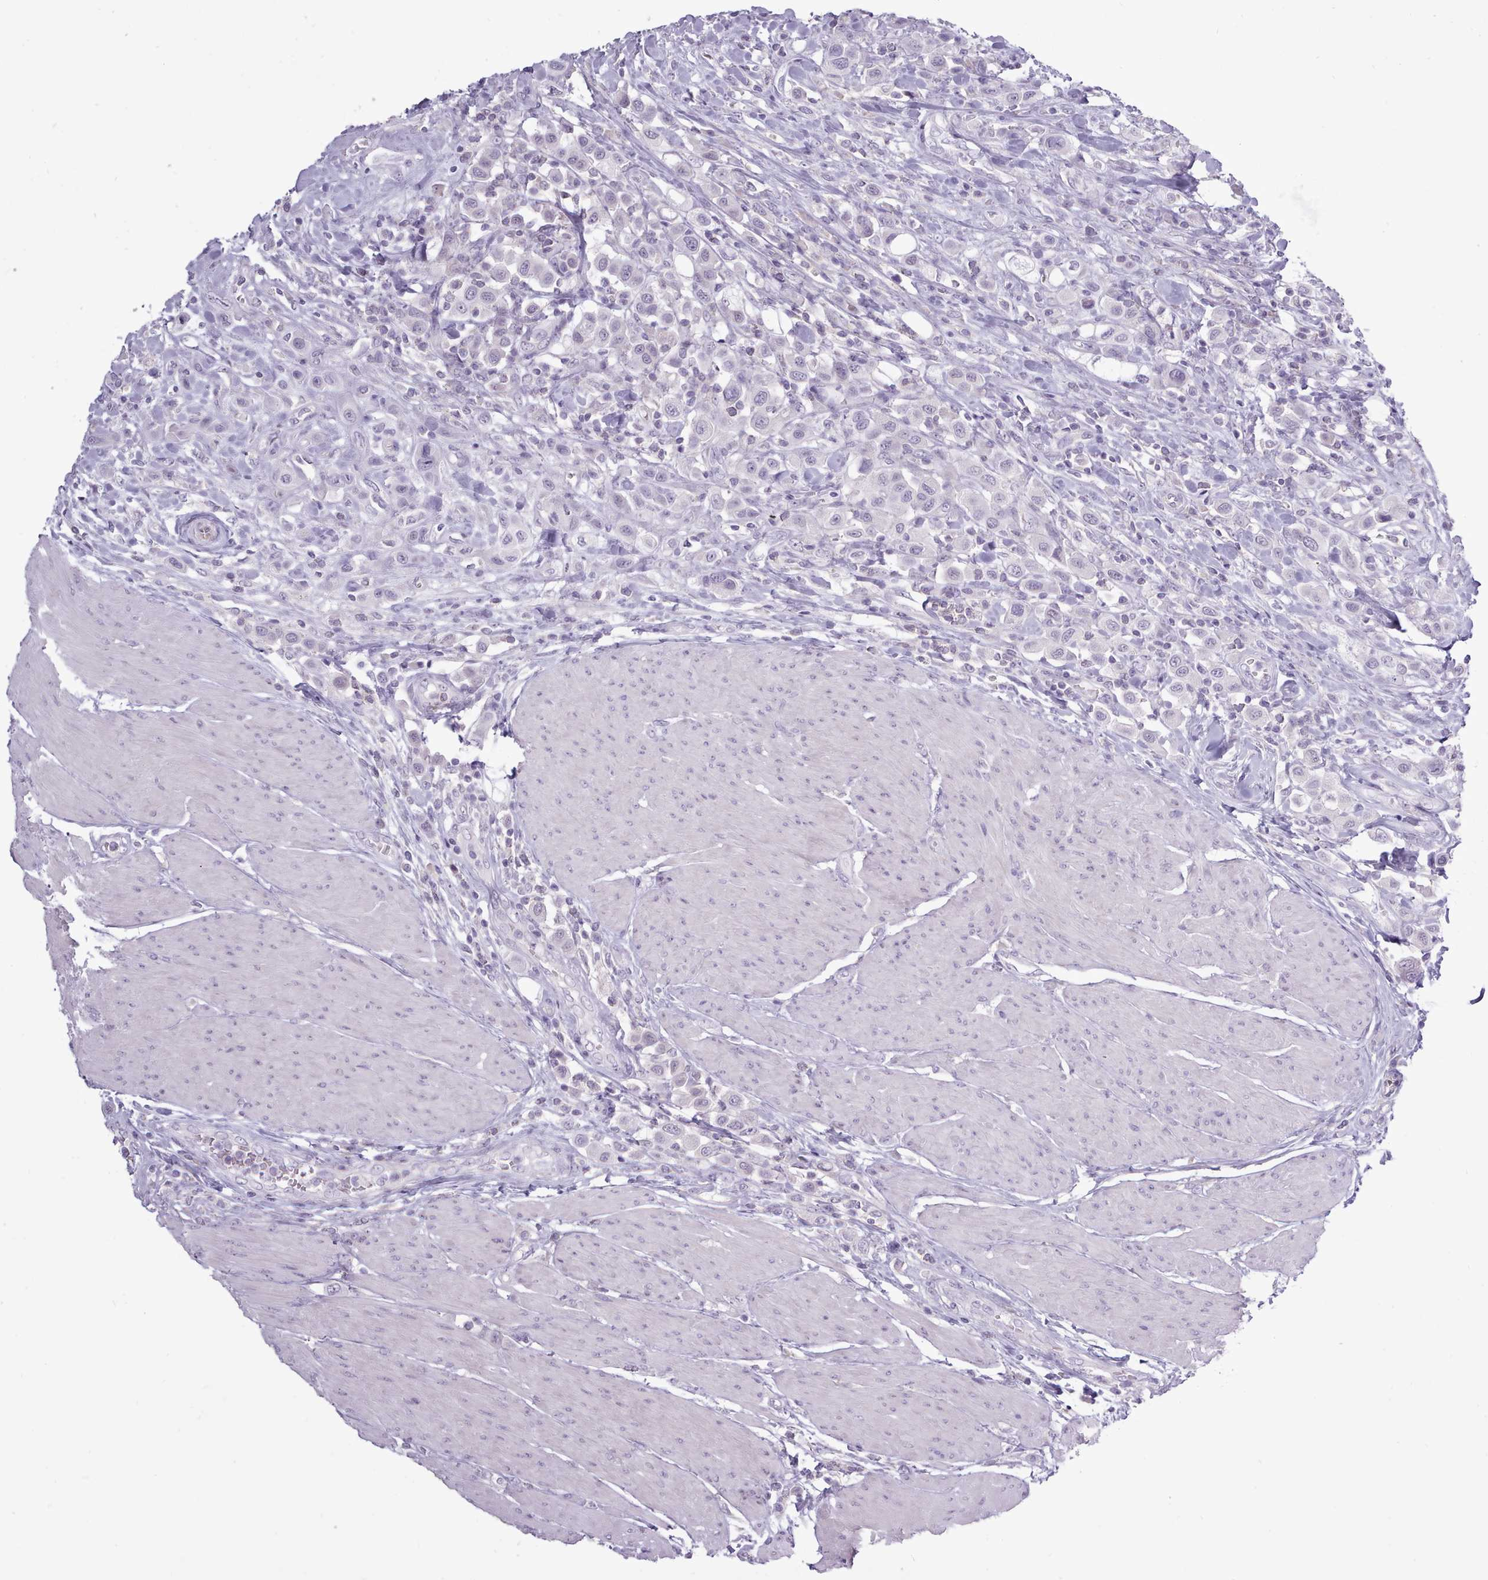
{"staining": {"intensity": "negative", "quantity": "none", "location": "none"}, "tissue": "urothelial cancer", "cell_type": "Tumor cells", "image_type": "cancer", "snomed": [{"axis": "morphology", "description": "Urothelial carcinoma, High grade"}, {"axis": "topography", "description": "Urinary bladder"}], "caption": "This is a micrograph of immunohistochemistry (IHC) staining of urothelial cancer, which shows no staining in tumor cells.", "gene": "BDKRB2", "patient": {"sex": "male", "age": 50}}